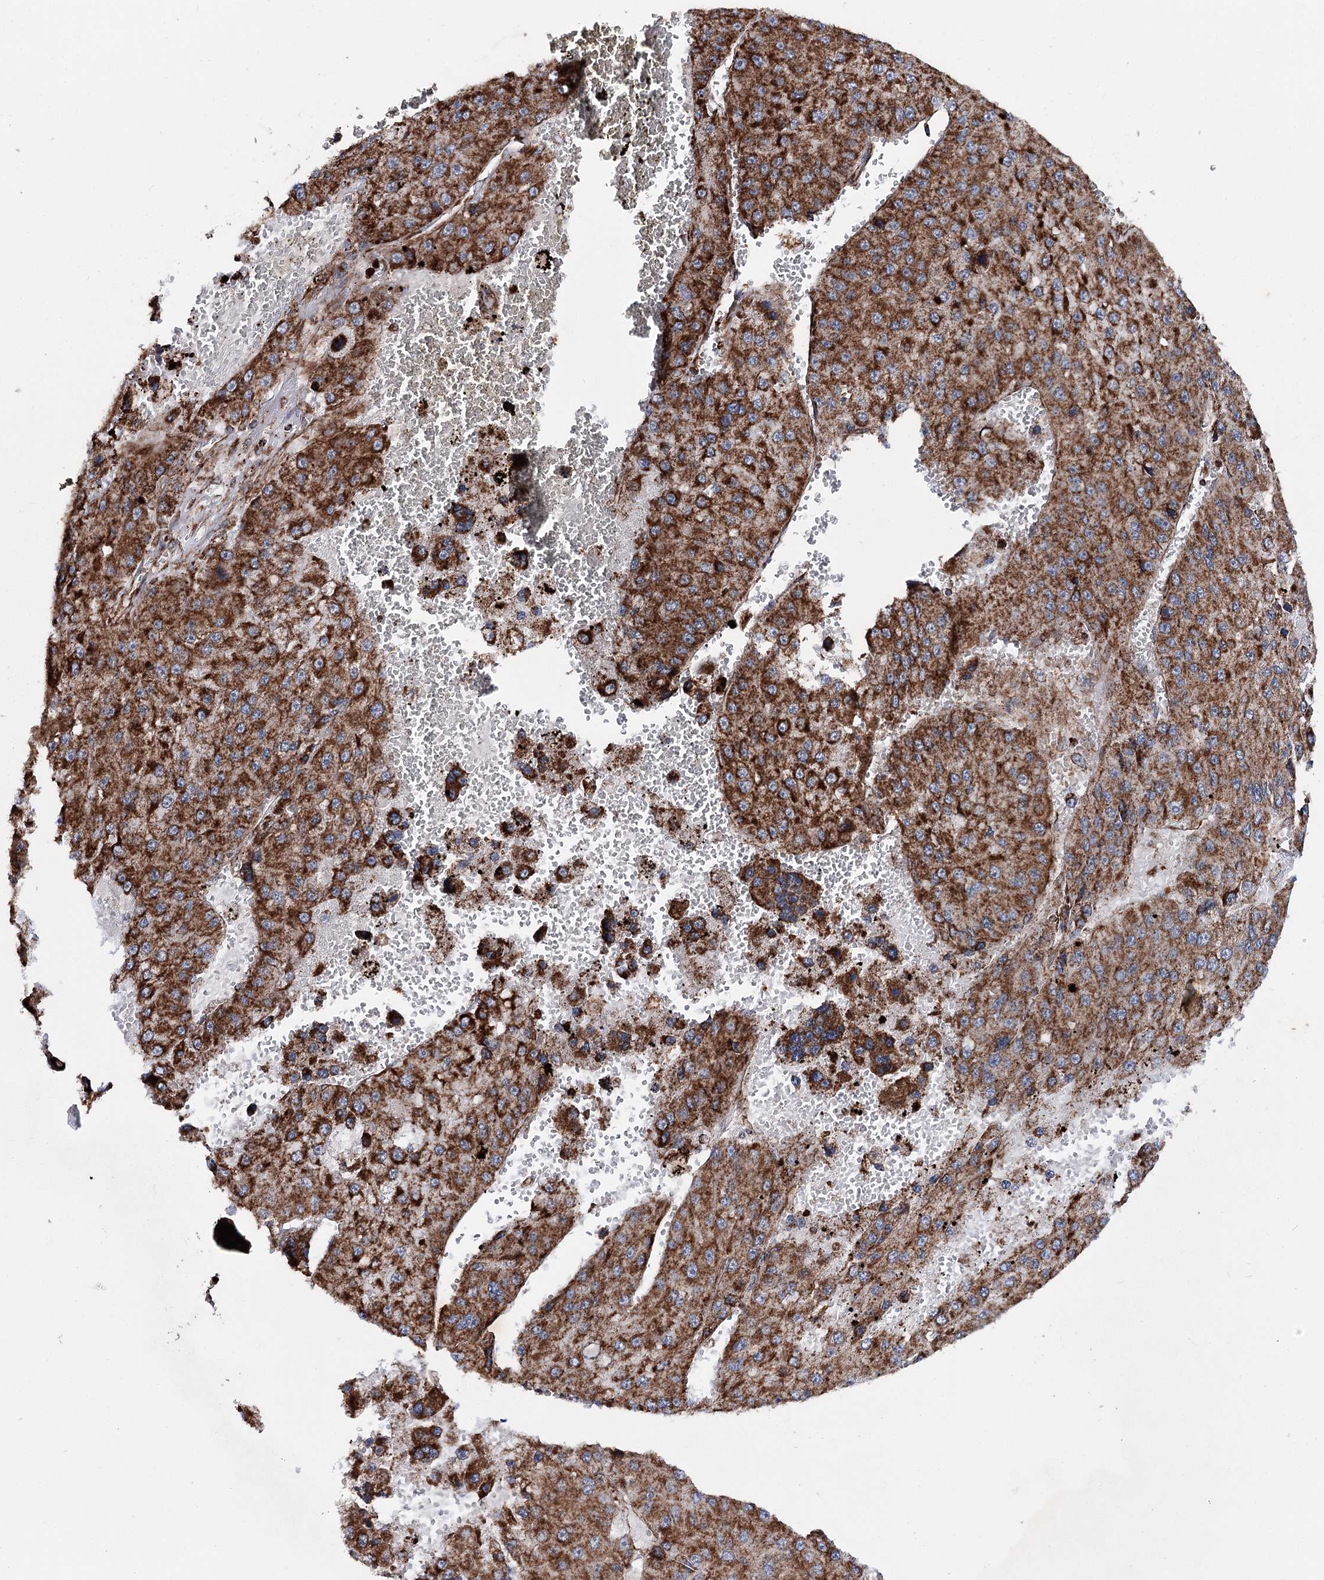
{"staining": {"intensity": "strong", "quantity": ">75%", "location": "cytoplasmic/membranous"}, "tissue": "liver cancer", "cell_type": "Tumor cells", "image_type": "cancer", "snomed": [{"axis": "morphology", "description": "Carcinoma, Hepatocellular, NOS"}, {"axis": "topography", "description": "Liver"}], "caption": "Strong cytoplasmic/membranous staining for a protein is seen in approximately >75% of tumor cells of hepatocellular carcinoma (liver) using IHC.", "gene": "FGFR1OP2", "patient": {"sex": "female", "age": 73}}